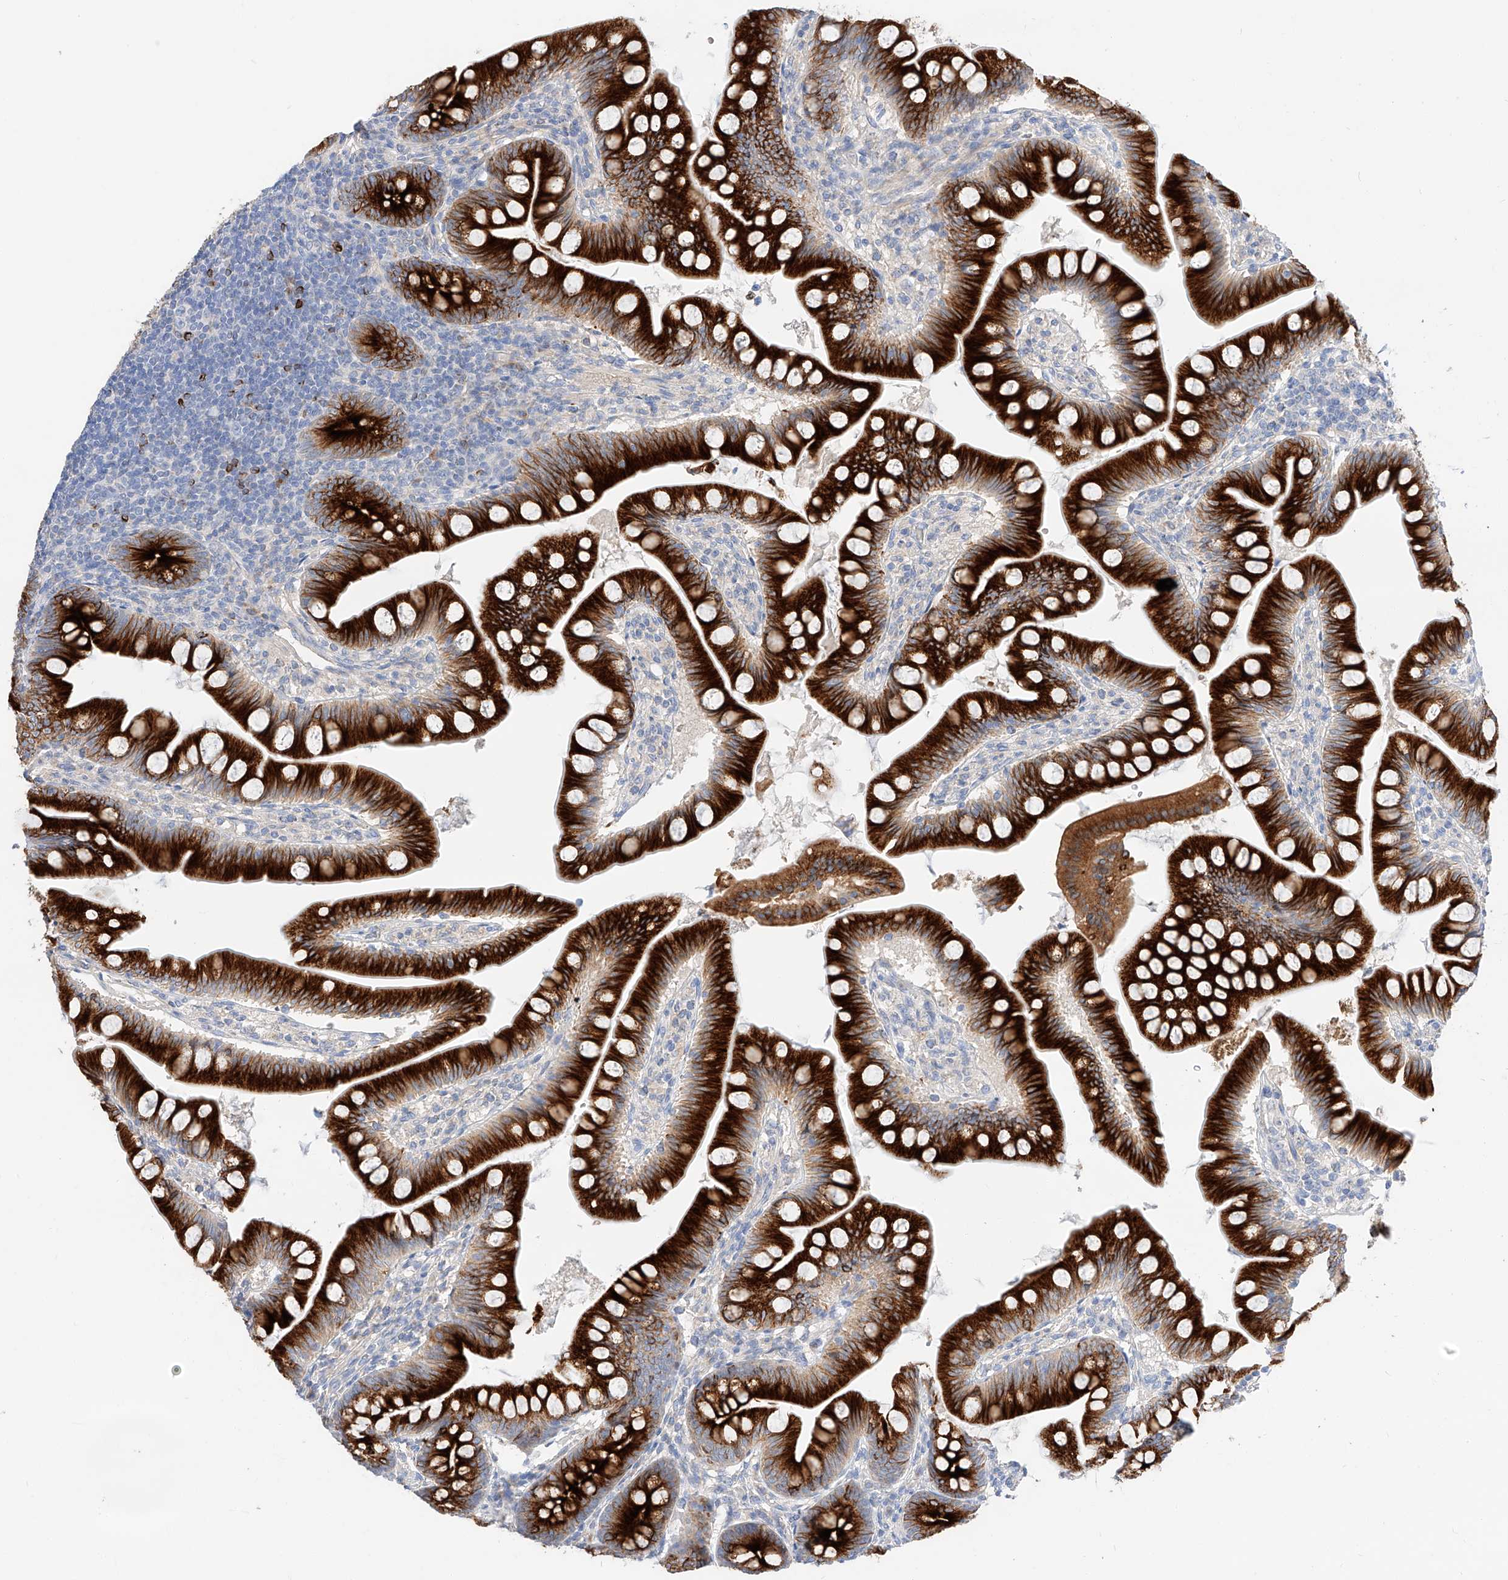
{"staining": {"intensity": "strong", "quantity": ">75%", "location": "cytoplasmic/membranous"}, "tissue": "small intestine", "cell_type": "Glandular cells", "image_type": "normal", "snomed": [{"axis": "morphology", "description": "Normal tissue, NOS"}, {"axis": "topography", "description": "Small intestine"}], "caption": "About >75% of glandular cells in normal human small intestine display strong cytoplasmic/membranous protein staining as visualized by brown immunohistochemical staining.", "gene": "MAP7", "patient": {"sex": "male", "age": 7}}